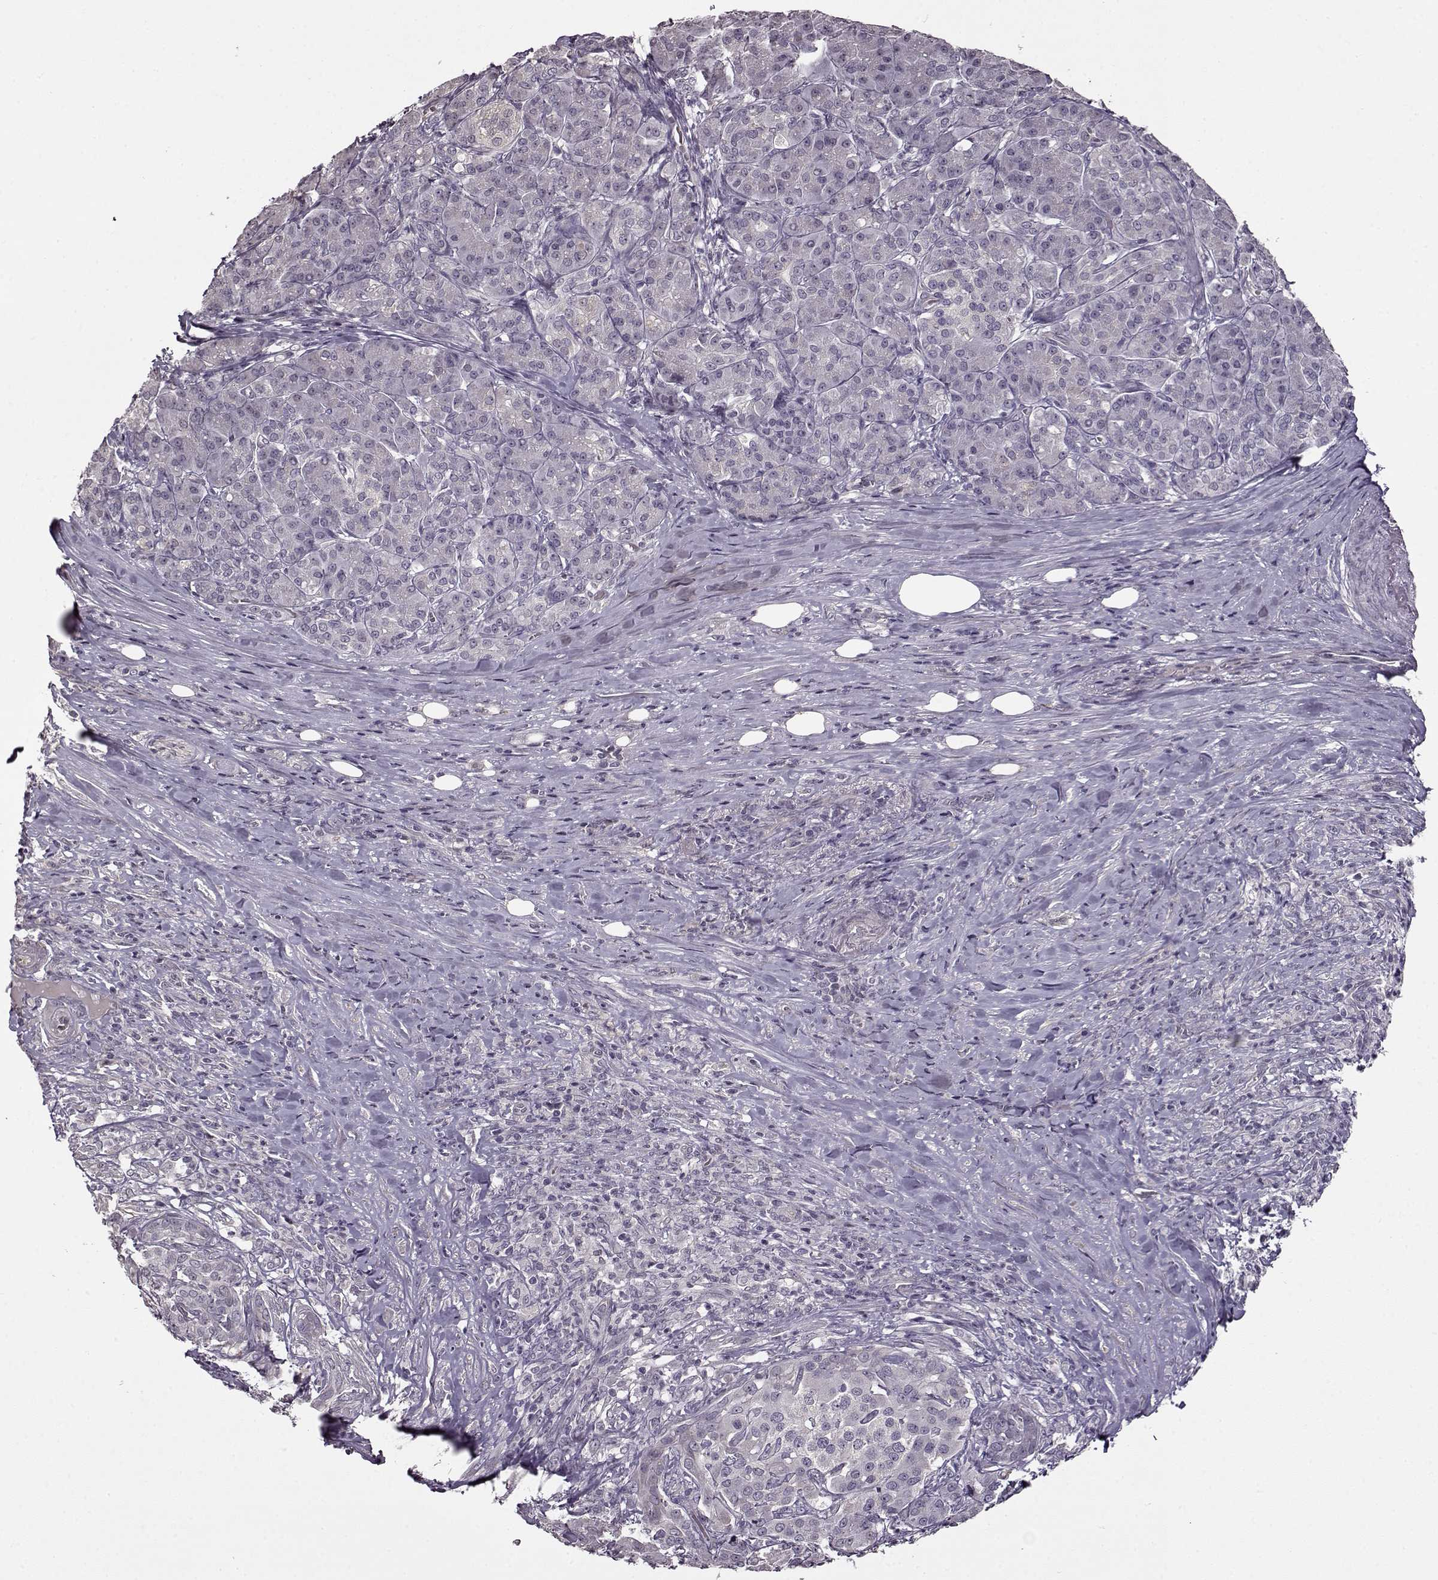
{"staining": {"intensity": "negative", "quantity": "none", "location": "none"}, "tissue": "pancreatic cancer", "cell_type": "Tumor cells", "image_type": "cancer", "snomed": [{"axis": "morphology", "description": "Normal tissue, NOS"}, {"axis": "morphology", "description": "Inflammation, NOS"}, {"axis": "morphology", "description": "Adenocarcinoma, NOS"}, {"axis": "topography", "description": "Pancreas"}], "caption": "IHC image of pancreatic cancer stained for a protein (brown), which exhibits no expression in tumor cells.", "gene": "FSHB", "patient": {"sex": "male", "age": 57}}